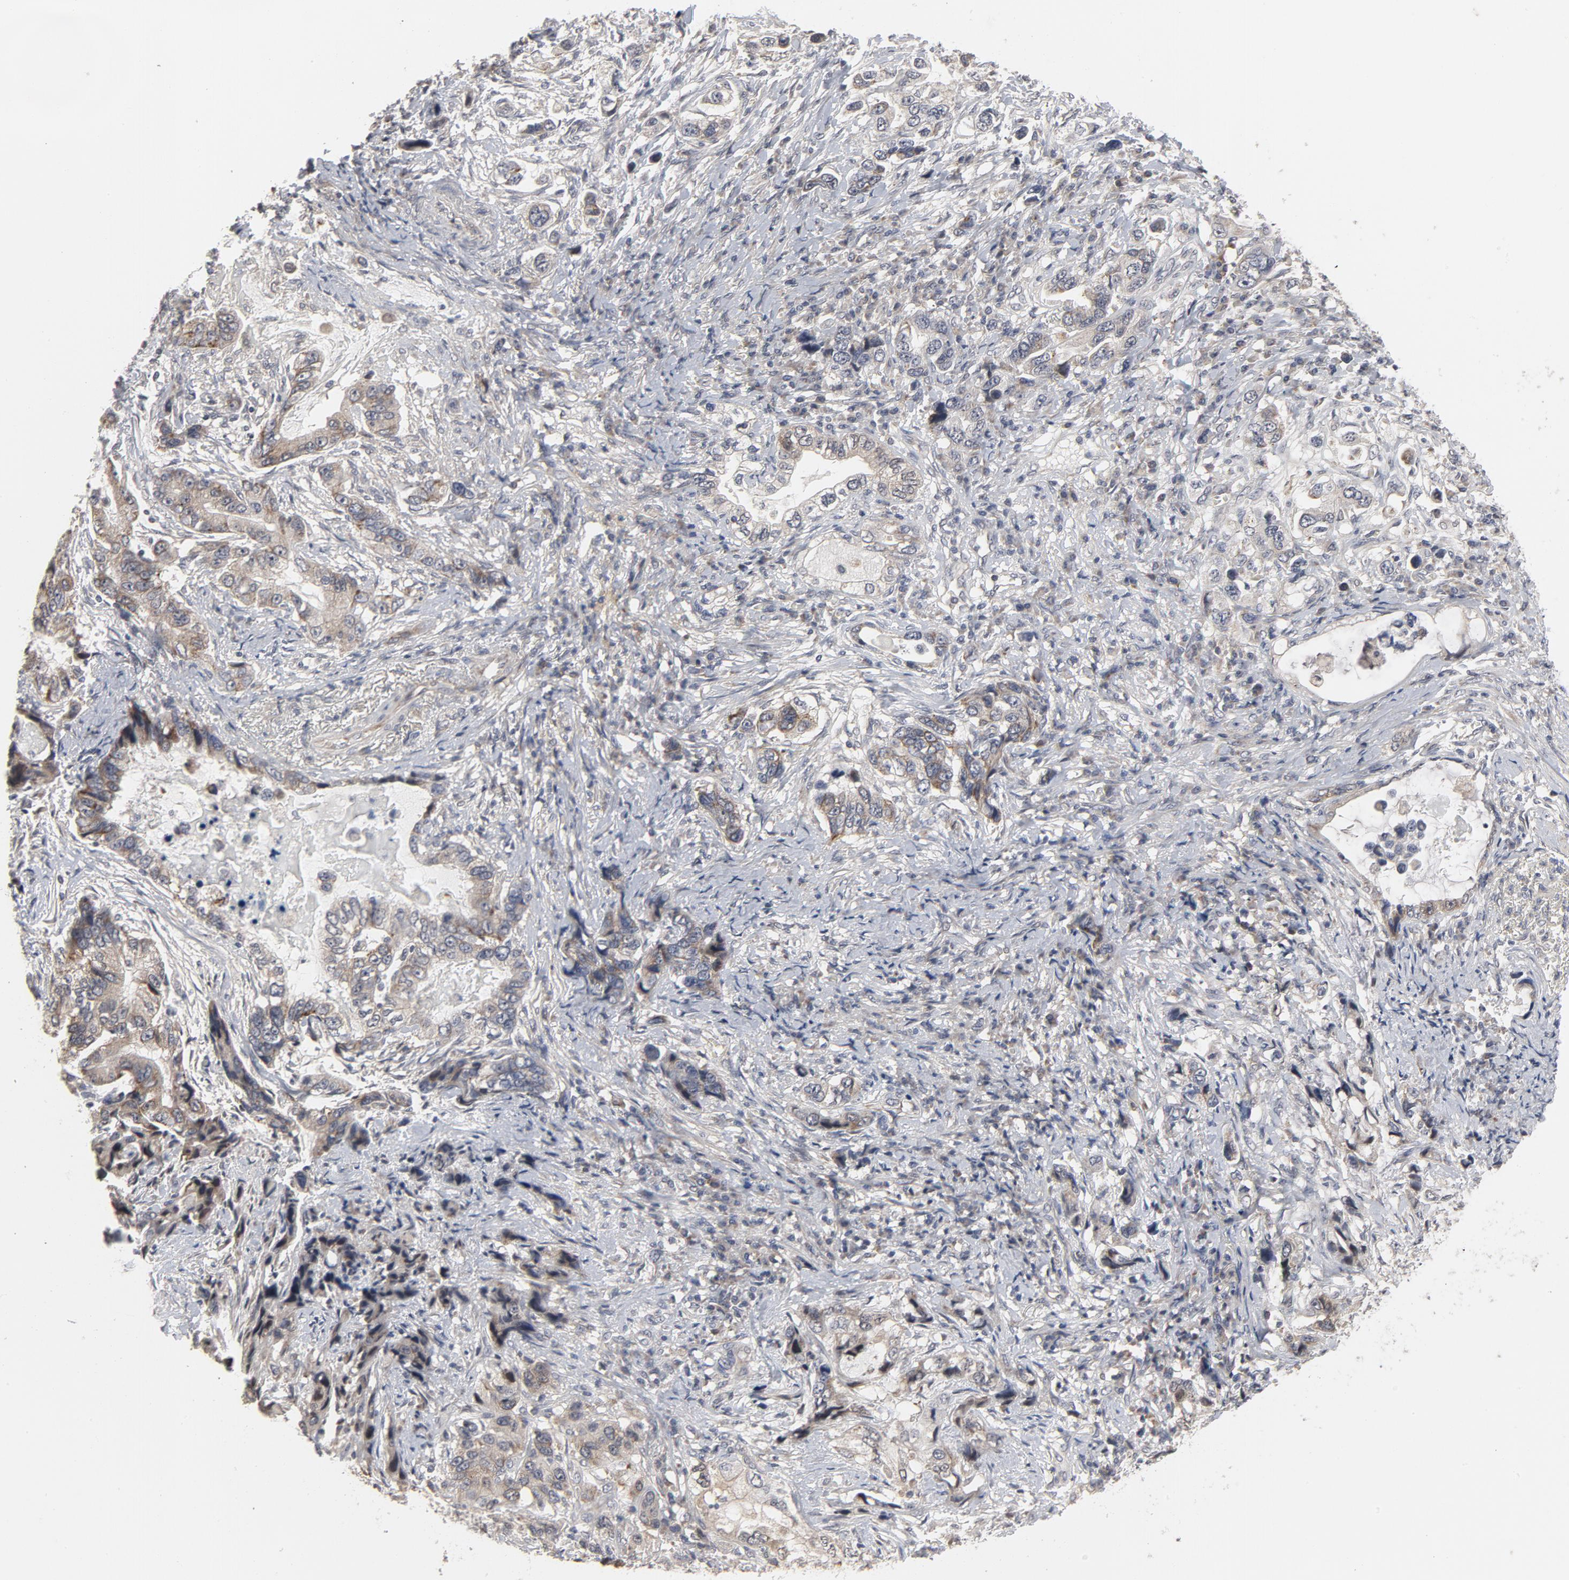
{"staining": {"intensity": "weak", "quantity": "25%-75%", "location": "cytoplasmic/membranous"}, "tissue": "stomach cancer", "cell_type": "Tumor cells", "image_type": "cancer", "snomed": [{"axis": "morphology", "description": "Adenocarcinoma, NOS"}, {"axis": "topography", "description": "Stomach, lower"}], "caption": "The histopathology image exhibits a brown stain indicating the presence of a protein in the cytoplasmic/membranous of tumor cells in stomach cancer. The staining was performed using DAB (3,3'-diaminobenzidine), with brown indicating positive protein expression. Nuclei are stained blue with hematoxylin.", "gene": "PPP1R1B", "patient": {"sex": "female", "age": 93}}